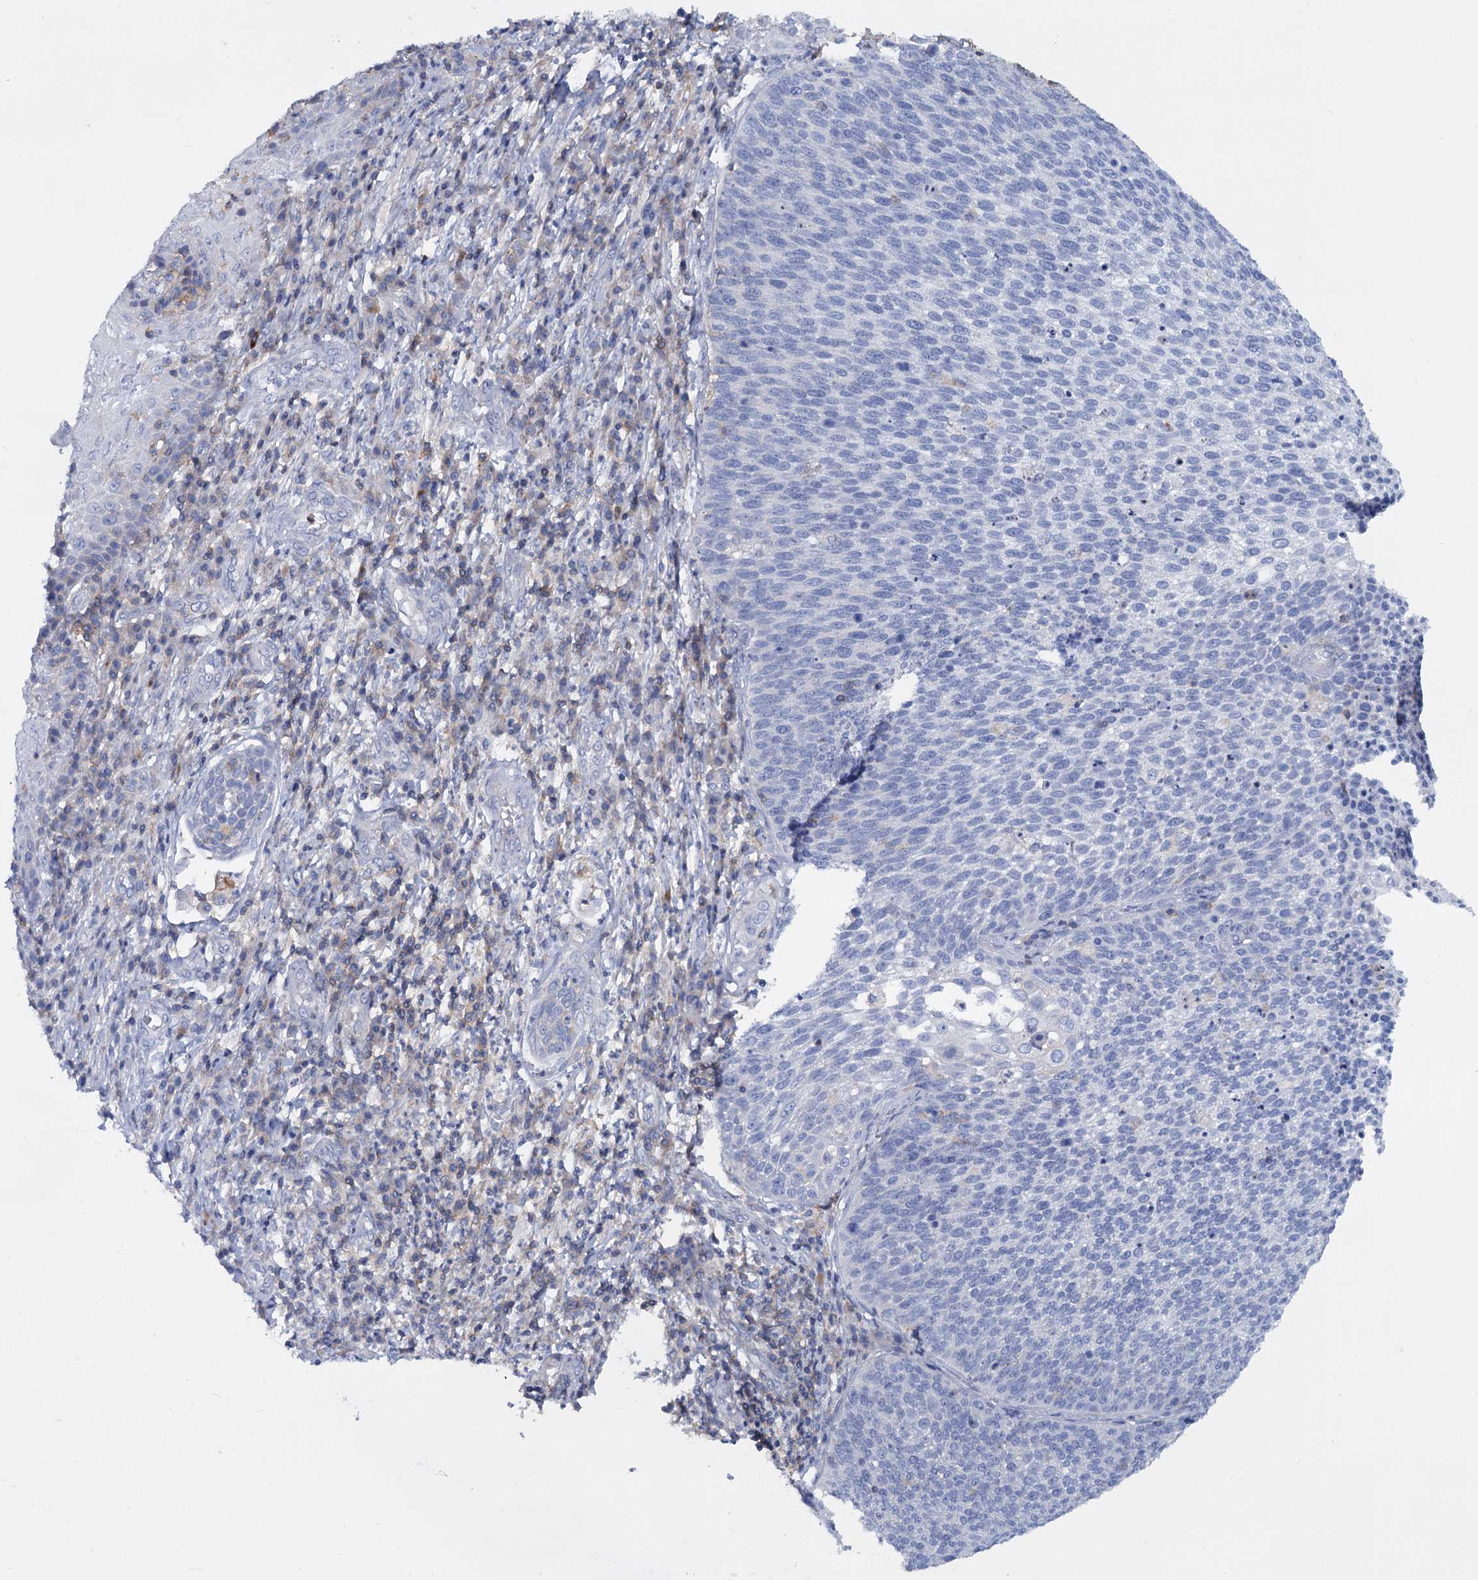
{"staining": {"intensity": "negative", "quantity": "none", "location": "none"}, "tissue": "cervical cancer", "cell_type": "Tumor cells", "image_type": "cancer", "snomed": [{"axis": "morphology", "description": "Squamous cell carcinoma, NOS"}, {"axis": "topography", "description": "Cervix"}], "caption": "Human squamous cell carcinoma (cervical) stained for a protein using IHC shows no staining in tumor cells.", "gene": "LRCH4", "patient": {"sex": "female", "age": 34}}